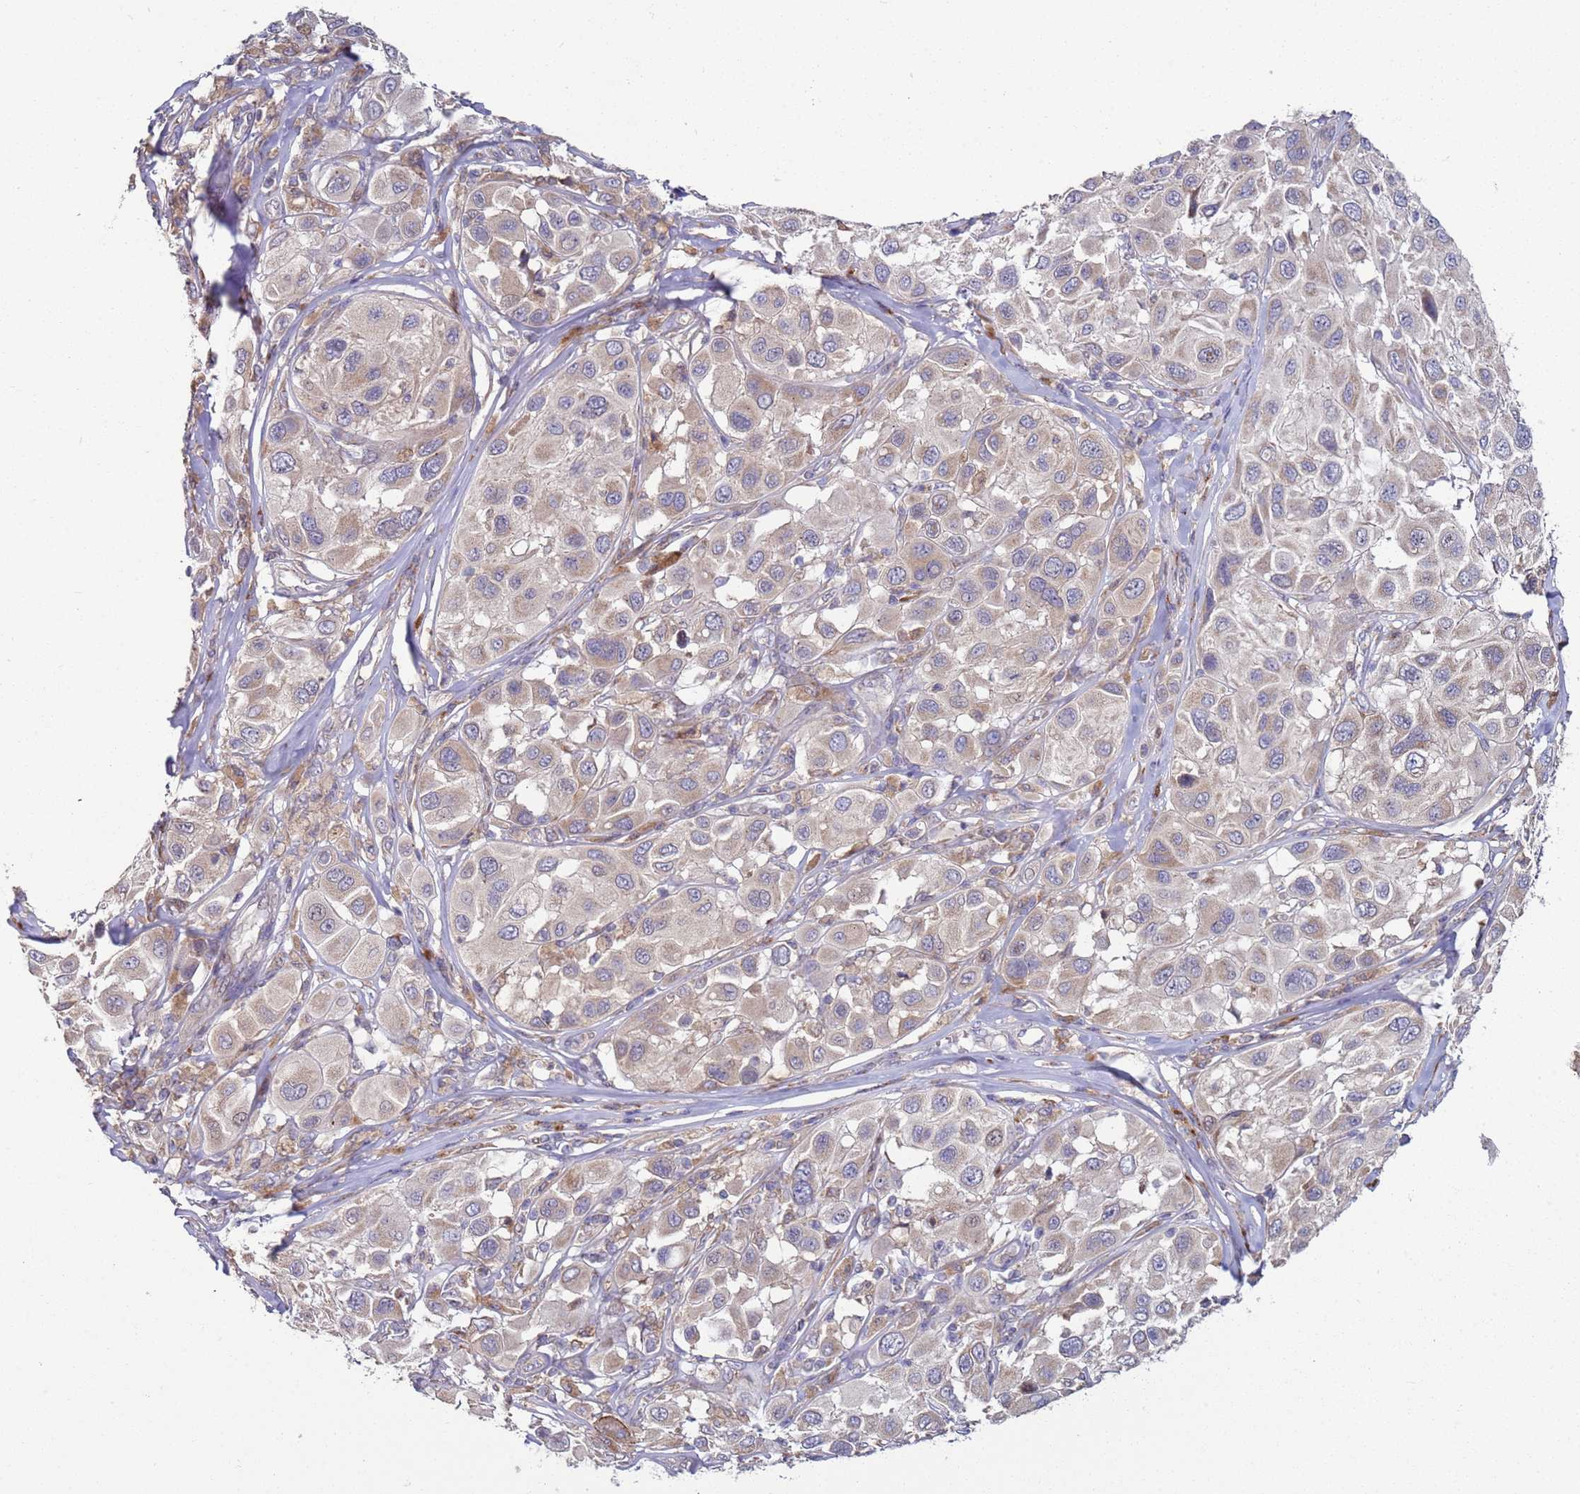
{"staining": {"intensity": "weak", "quantity": "<25%", "location": "cytoplasmic/membranous"}, "tissue": "melanoma", "cell_type": "Tumor cells", "image_type": "cancer", "snomed": [{"axis": "morphology", "description": "Malignant melanoma, Metastatic site"}, {"axis": "topography", "description": "Skin"}], "caption": "Protein analysis of malignant melanoma (metastatic site) demonstrates no significant expression in tumor cells.", "gene": "DIP2B", "patient": {"sex": "male", "age": 41}}